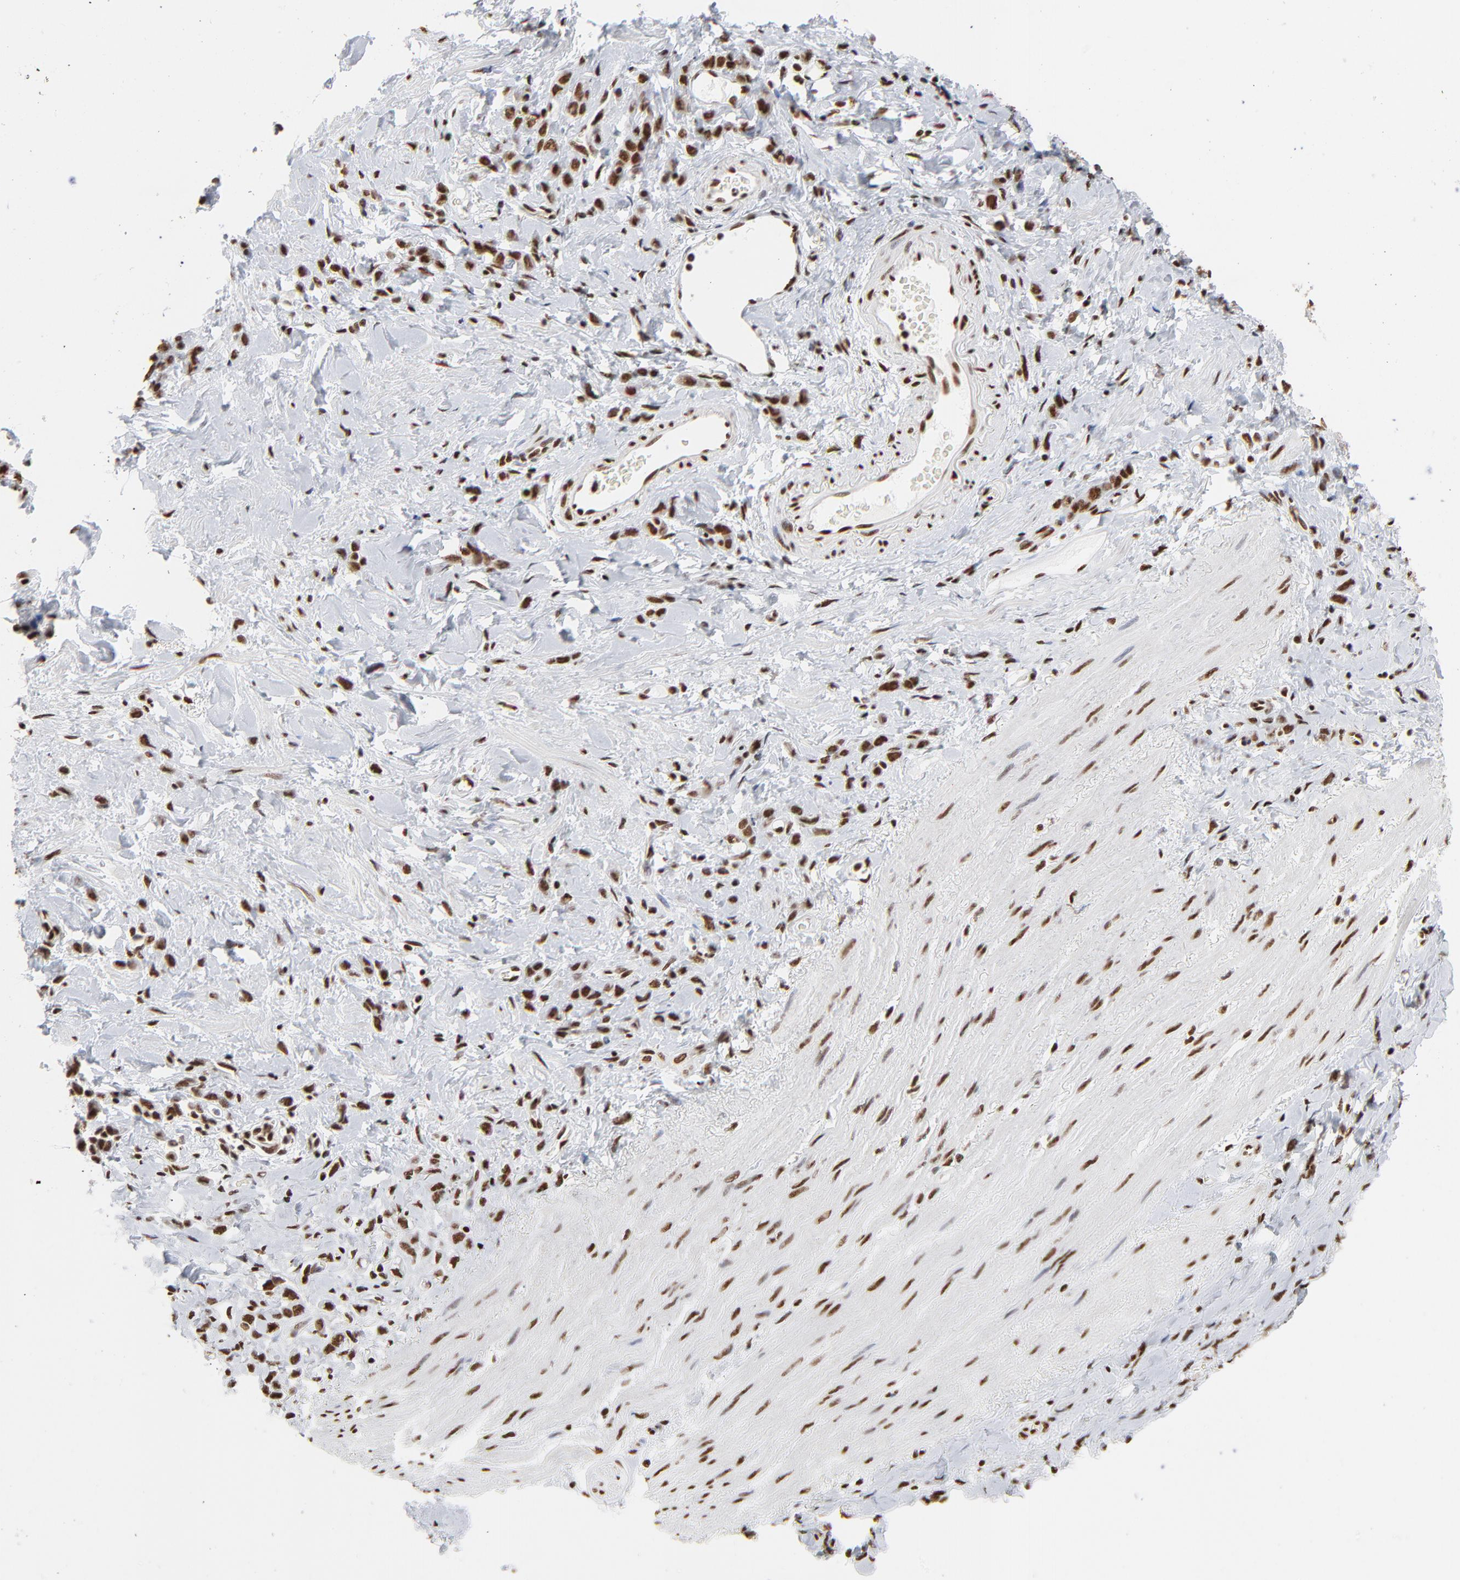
{"staining": {"intensity": "strong", "quantity": ">75%", "location": "nuclear"}, "tissue": "stomach cancer", "cell_type": "Tumor cells", "image_type": "cancer", "snomed": [{"axis": "morphology", "description": "Normal tissue, NOS"}, {"axis": "morphology", "description": "Adenocarcinoma, NOS"}, {"axis": "topography", "description": "Stomach"}], "caption": "Strong nuclear protein positivity is appreciated in approximately >75% of tumor cells in adenocarcinoma (stomach).", "gene": "CREB1", "patient": {"sex": "male", "age": 82}}